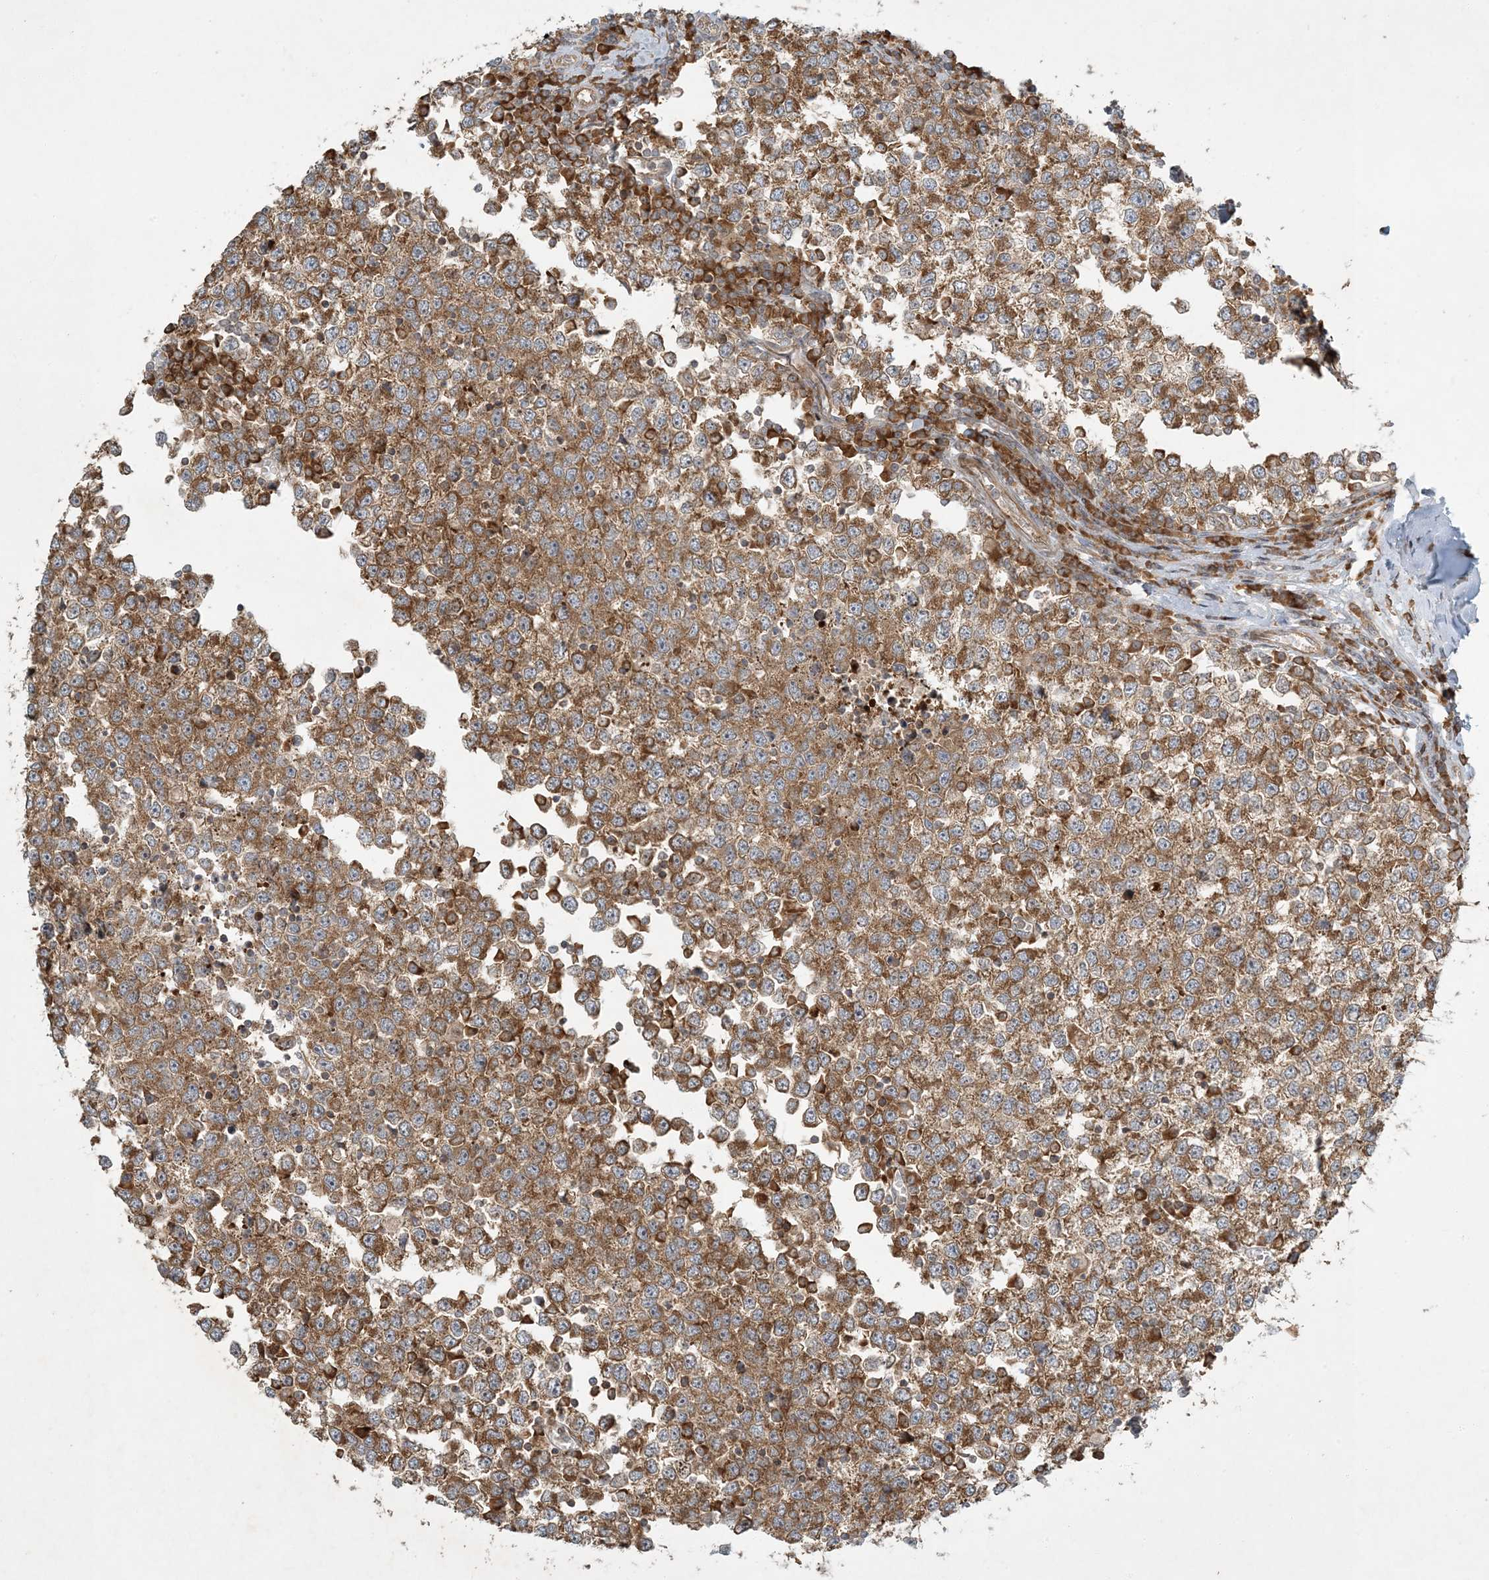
{"staining": {"intensity": "moderate", "quantity": ">75%", "location": "cytoplasmic/membranous"}, "tissue": "testis cancer", "cell_type": "Tumor cells", "image_type": "cancer", "snomed": [{"axis": "morphology", "description": "Seminoma, NOS"}, {"axis": "topography", "description": "Testis"}], "caption": "About >75% of tumor cells in seminoma (testis) reveal moderate cytoplasmic/membranous protein positivity as visualized by brown immunohistochemical staining.", "gene": "COMMD8", "patient": {"sex": "male", "age": 65}}